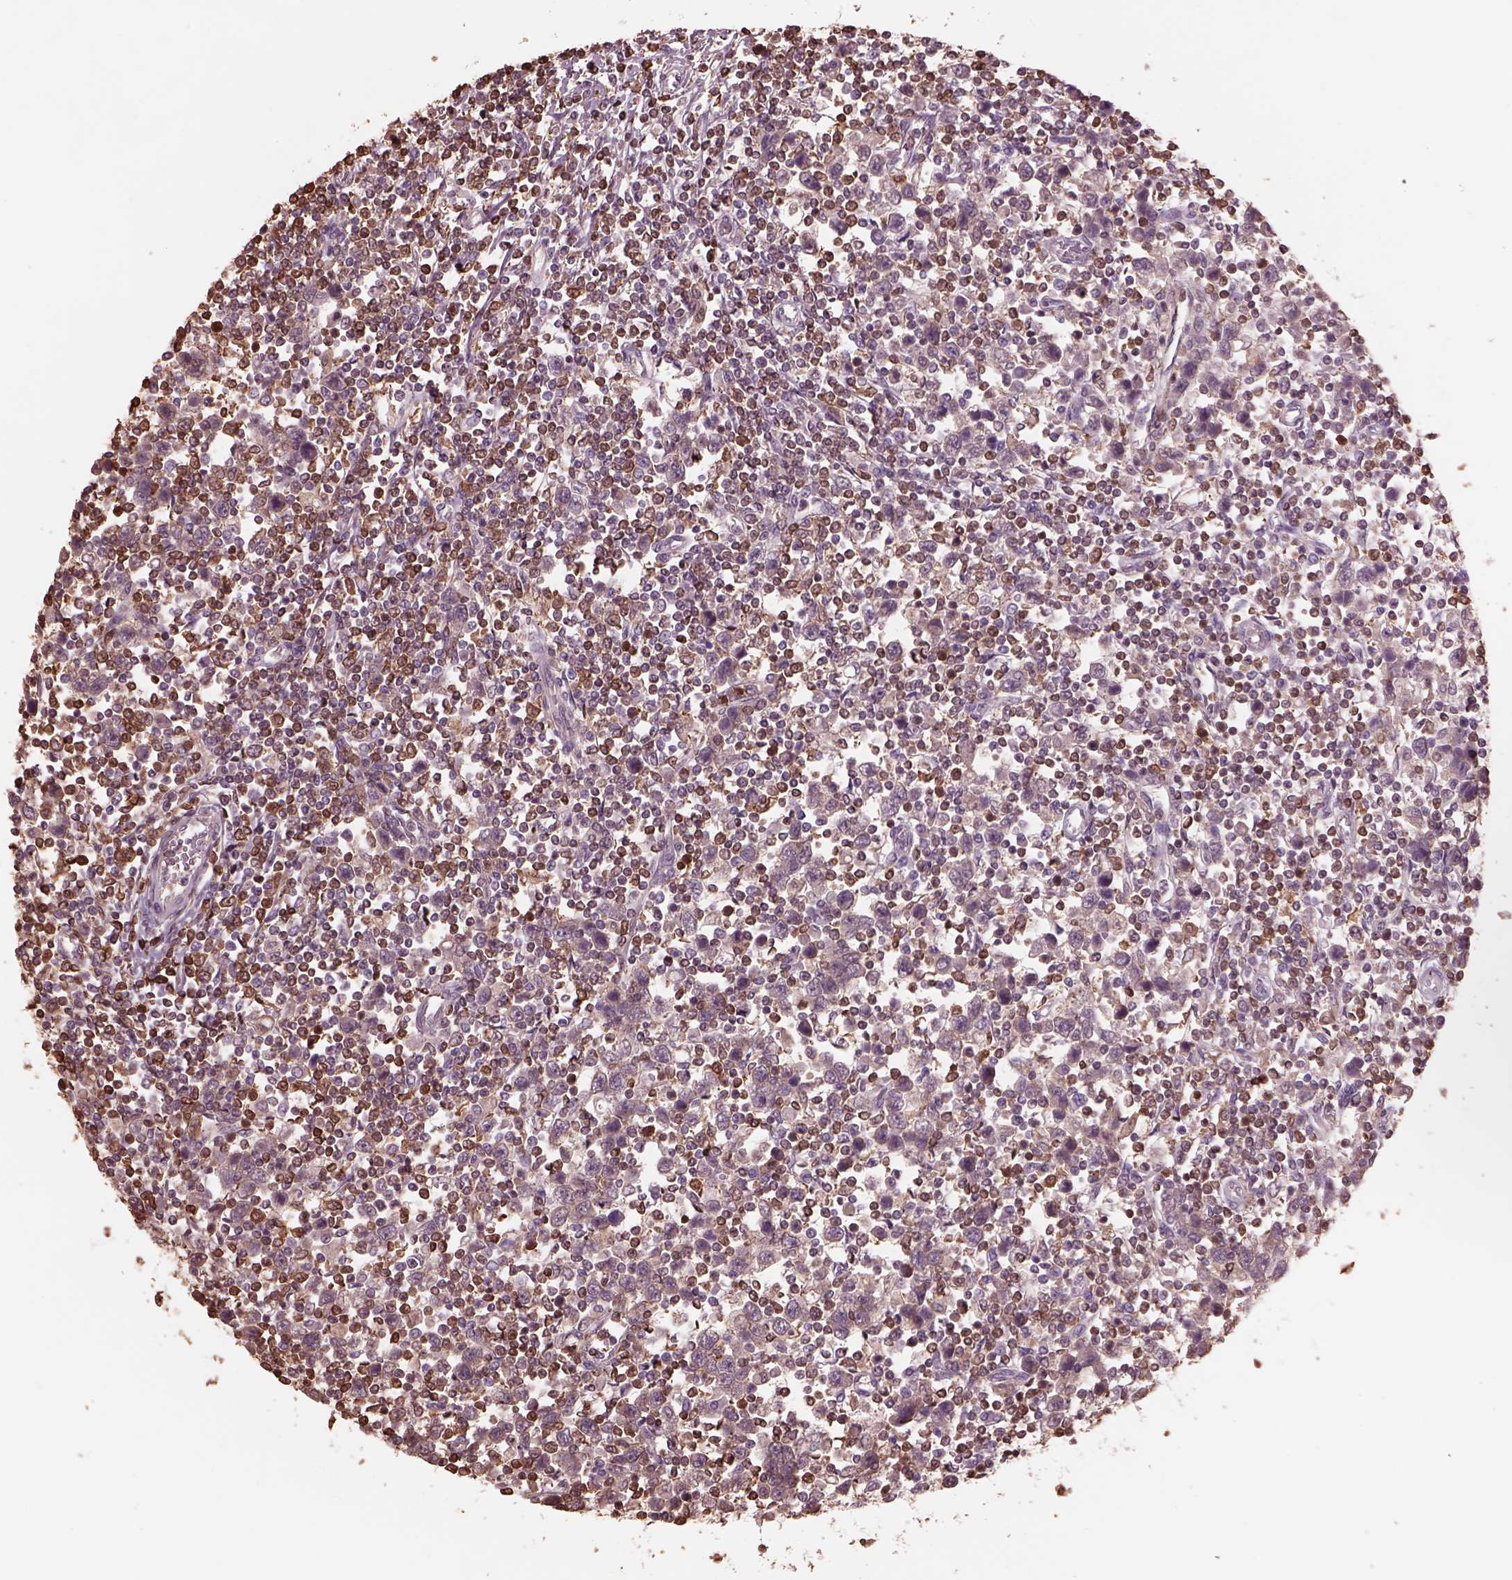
{"staining": {"intensity": "weak", "quantity": "<25%", "location": "cytoplasmic/membranous"}, "tissue": "testis cancer", "cell_type": "Tumor cells", "image_type": "cancer", "snomed": [{"axis": "morphology", "description": "Normal tissue, NOS"}, {"axis": "morphology", "description": "Seminoma, NOS"}, {"axis": "topography", "description": "Testis"}, {"axis": "topography", "description": "Epididymis"}], "caption": "A micrograph of human seminoma (testis) is negative for staining in tumor cells.", "gene": "IL31RA", "patient": {"sex": "male", "age": 34}}